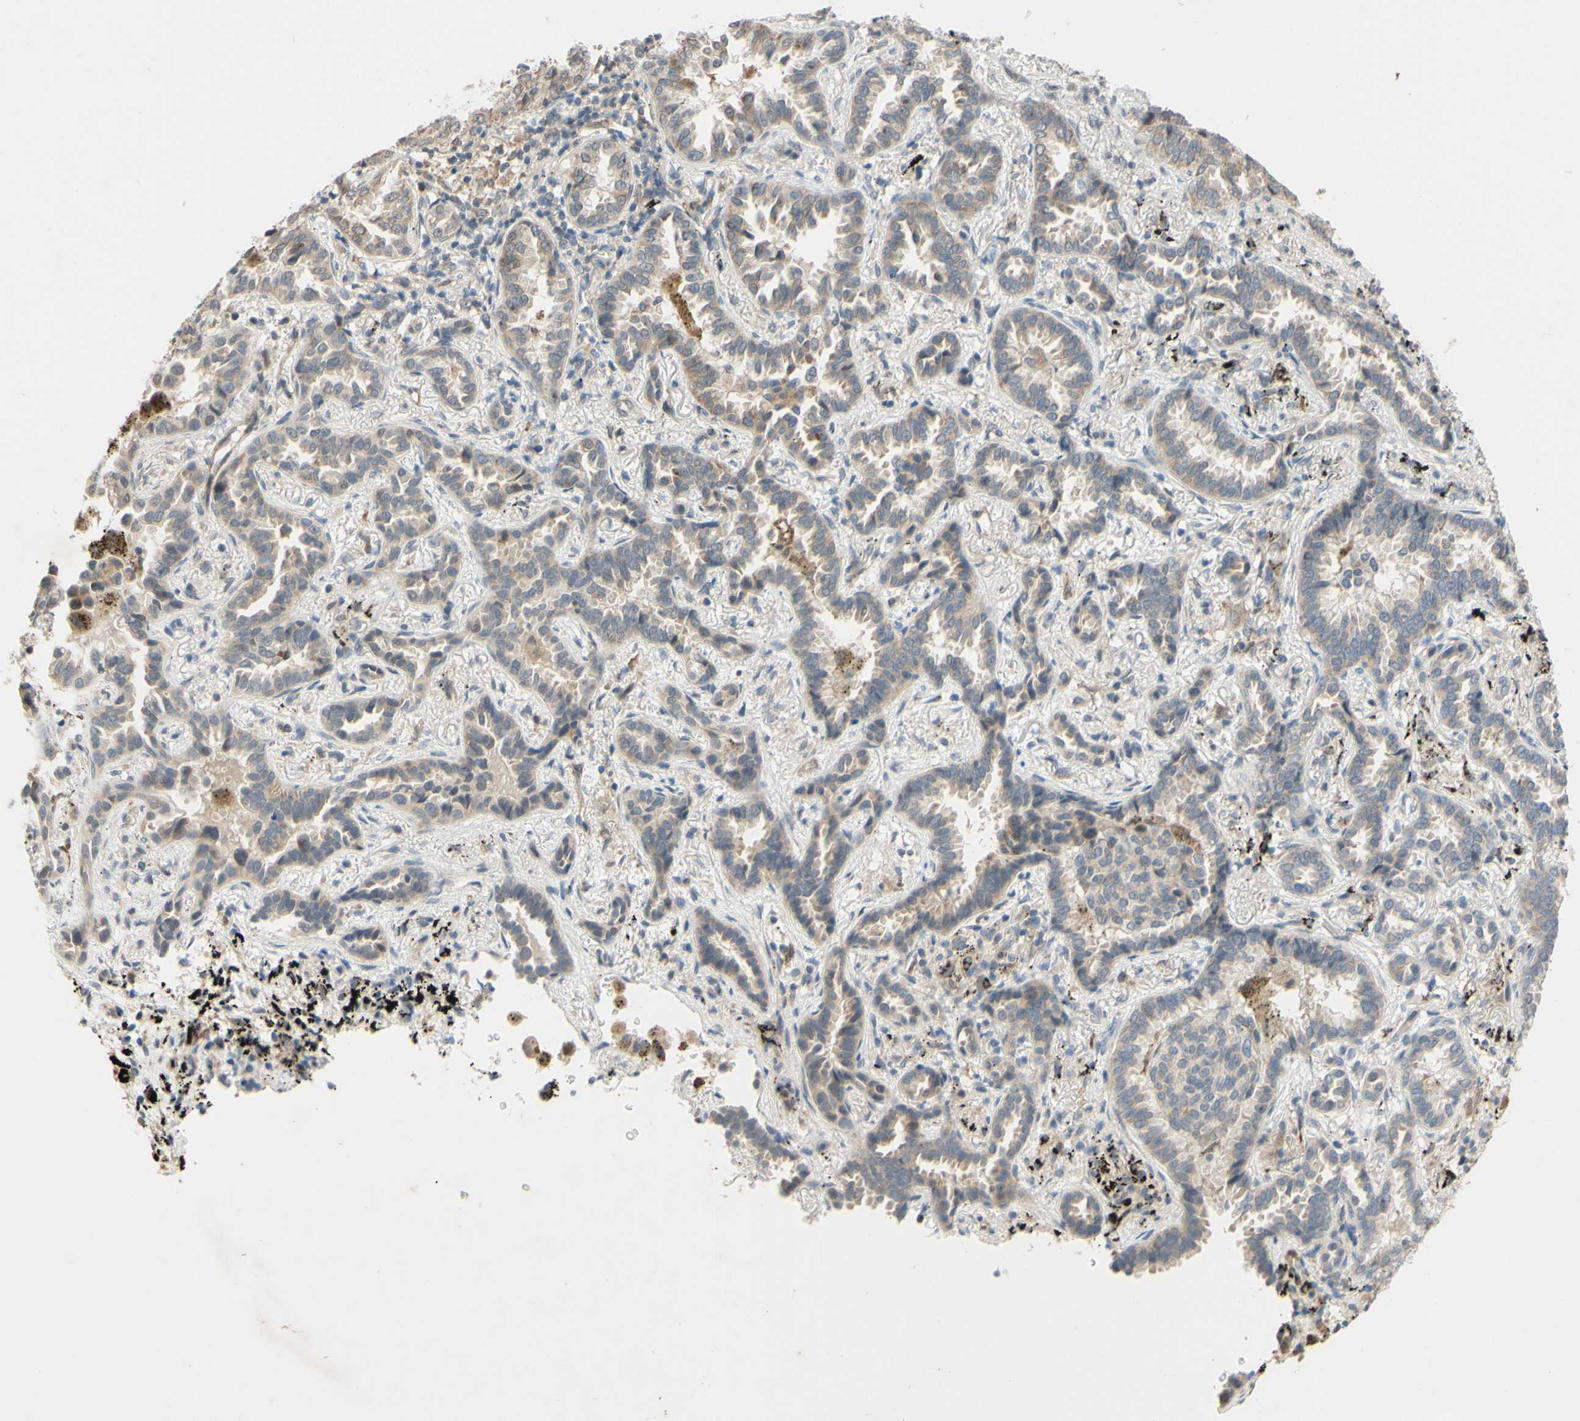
{"staining": {"intensity": "weak", "quantity": ">75%", "location": "cytoplasmic/membranous"}, "tissue": "lung cancer", "cell_type": "Tumor cells", "image_type": "cancer", "snomed": [{"axis": "morphology", "description": "Normal tissue, NOS"}, {"axis": "morphology", "description": "Adenocarcinoma, NOS"}, {"axis": "topography", "description": "Lung"}], "caption": "Human adenocarcinoma (lung) stained with a protein marker reveals weak staining in tumor cells.", "gene": "GATA1", "patient": {"sex": "male", "age": 59}}